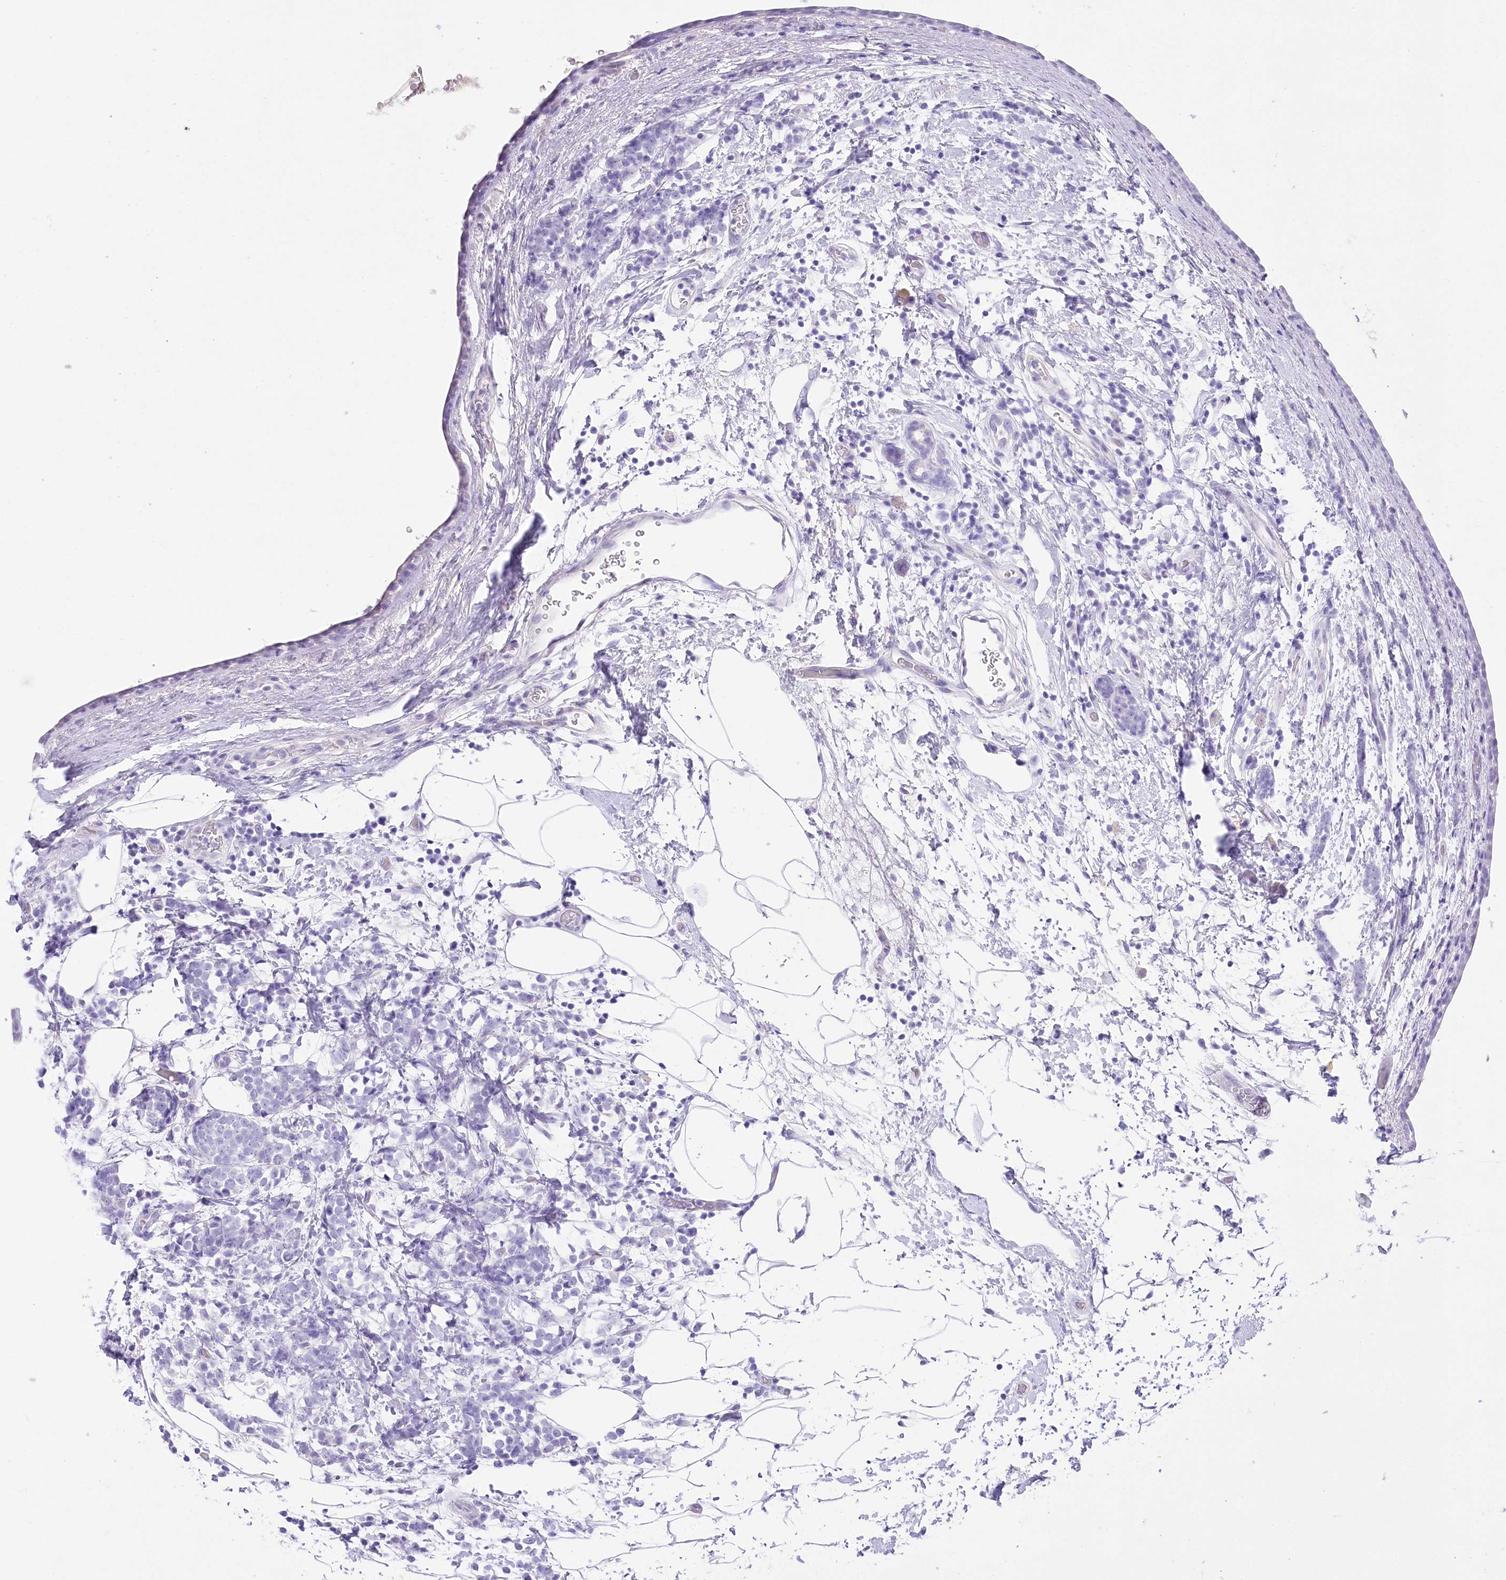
{"staining": {"intensity": "negative", "quantity": "none", "location": "none"}, "tissue": "breast cancer", "cell_type": "Tumor cells", "image_type": "cancer", "snomed": [{"axis": "morphology", "description": "Lobular carcinoma"}, {"axis": "topography", "description": "Breast"}], "caption": "High power microscopy histopathology image of an IHC histopathology image of breast cancer, revealing no significant expression in tumor cells.", "gene": "PBLD", "patient": {"sex": "female", "age": 58}}